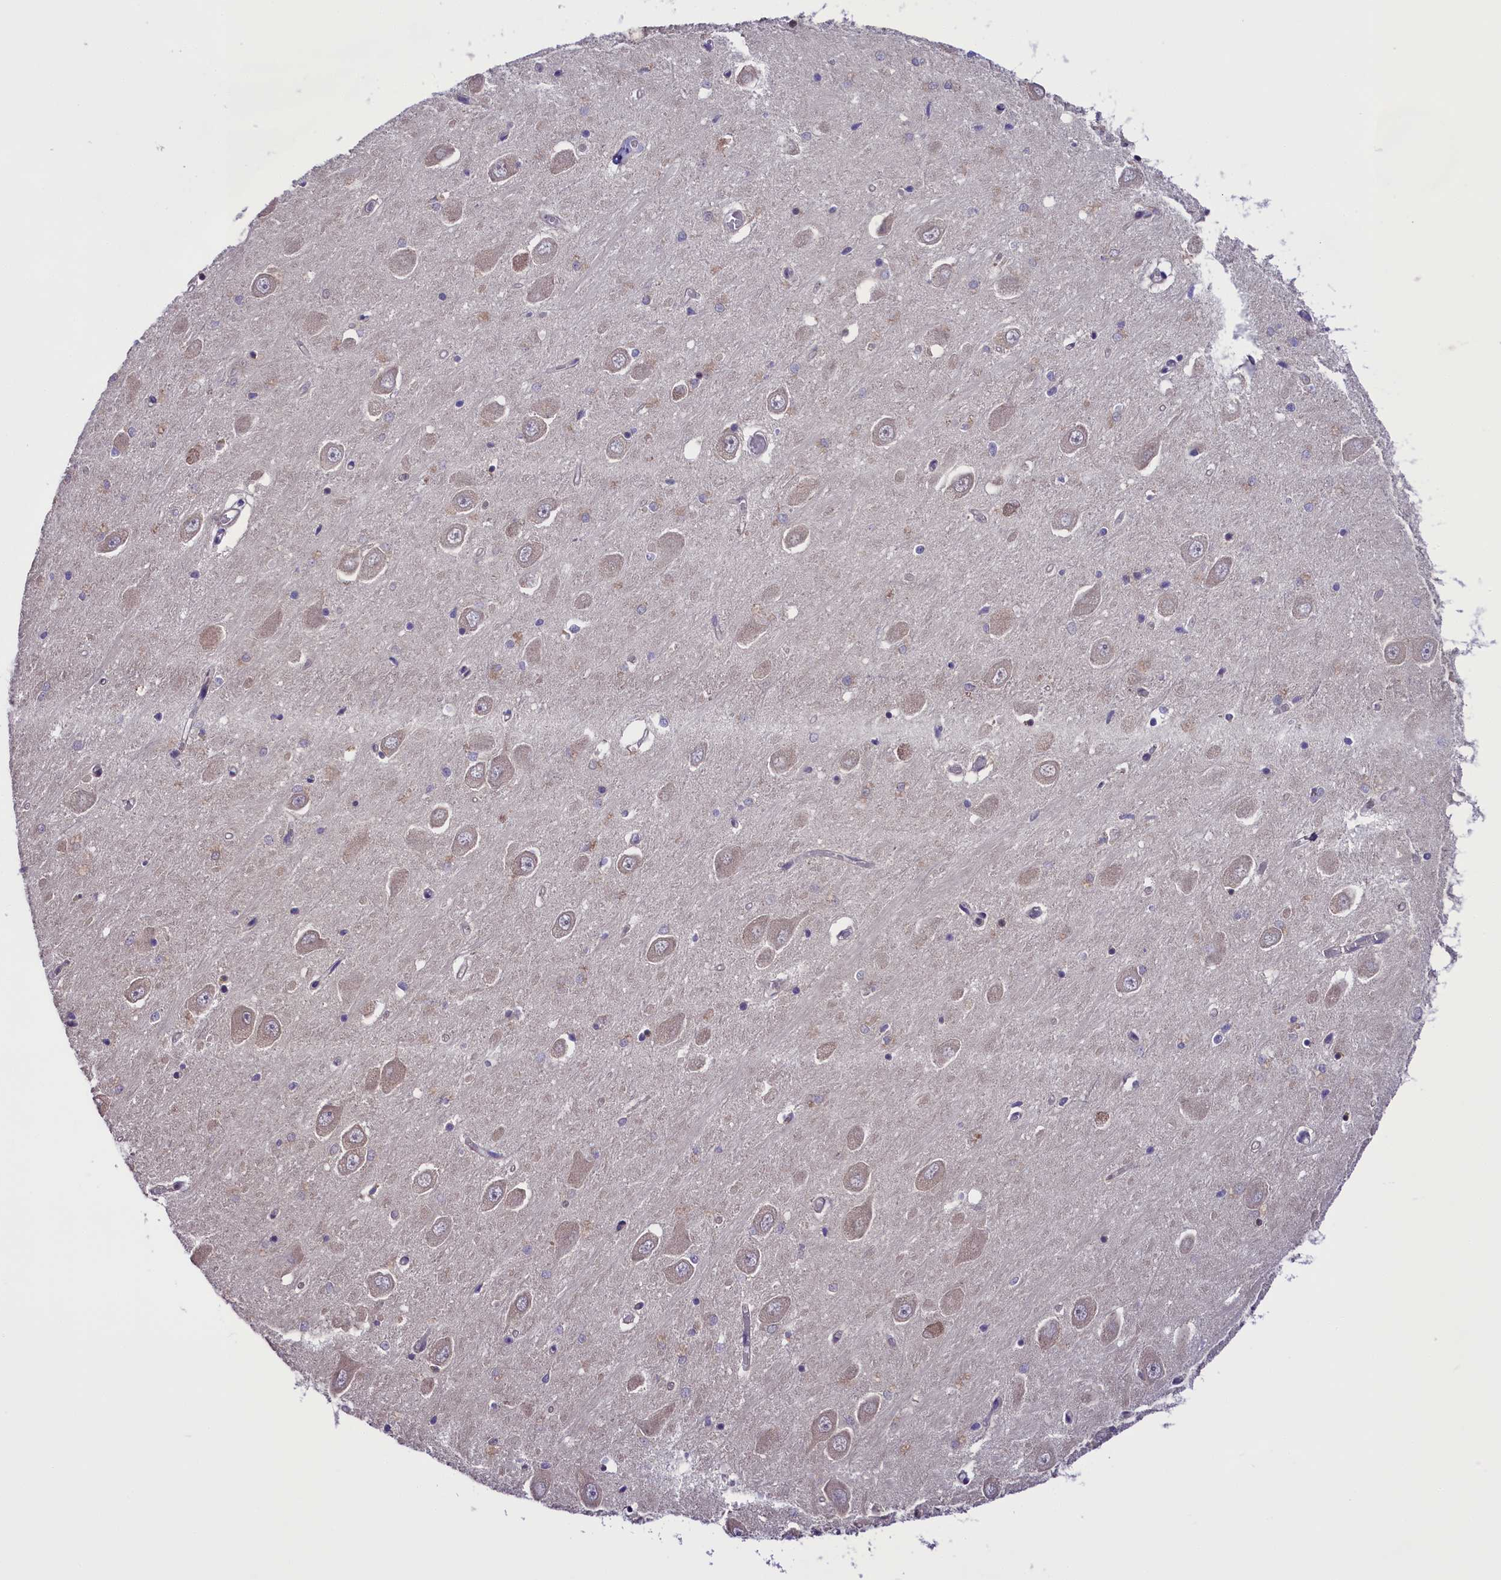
{"staining": {"intensity": "weak", "quantity": "<25%", "location": "cytoplasmic/membranous"}, "tissue": "hippocampus", "cell_type": "Glial cells", "image_type": "normal", "snomed": [{"axis": "morphology", "description": "Normal tissue, NOS"}, {"axis": "topography", "description": "Hippocampus"}], "caption": "An image of hippocampus stained for a protein shows no brown staining in glial cells.", "gene": "ABCC10", "patient": {"sex": "male", "age": 70}}